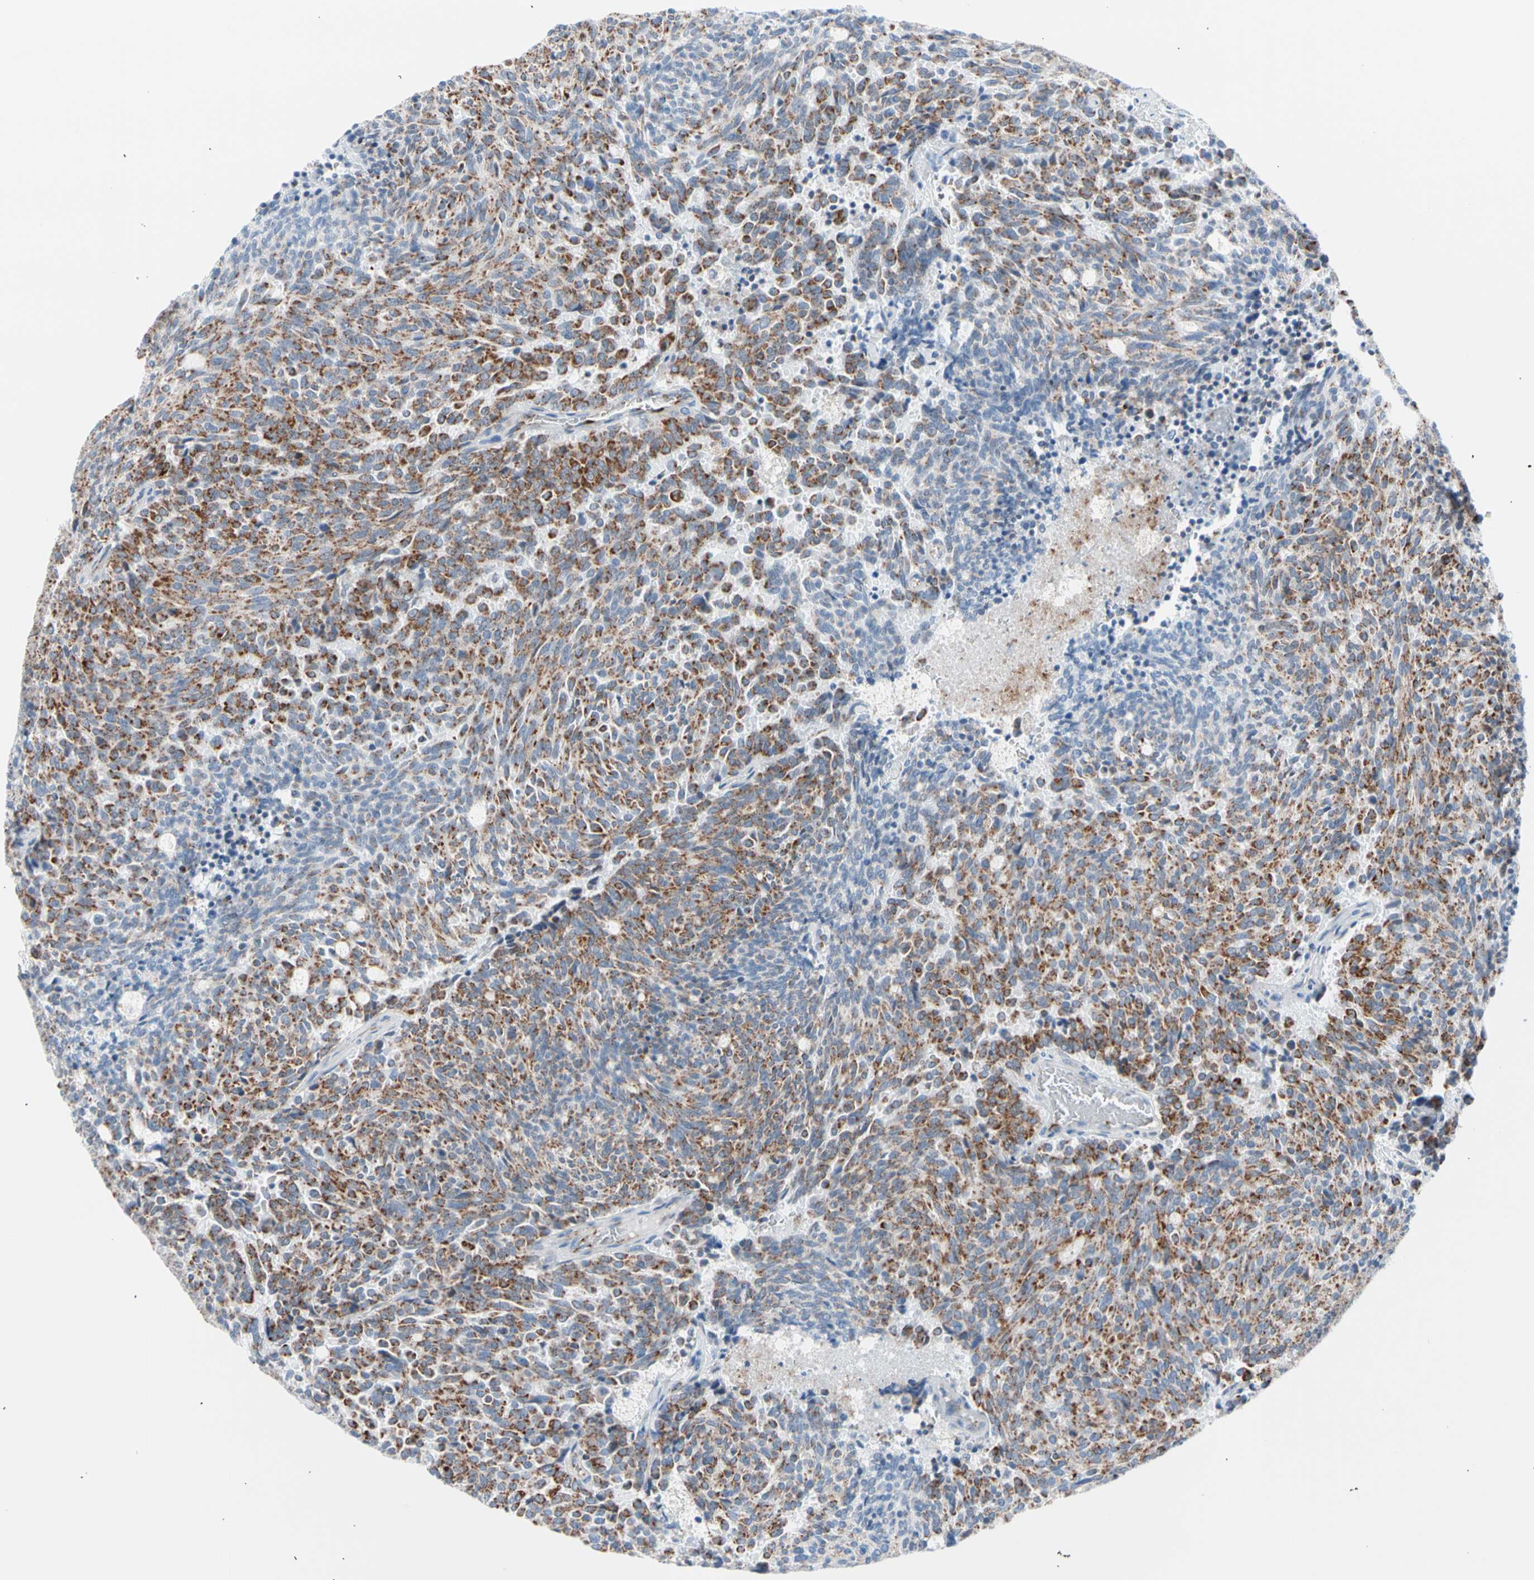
{"staining": {"intensity": "moderate", "quantity": ">75%", "location": "cytoplasmic/membranous"}, "tissue": "carcinoid", "cell_type": "Tumor cells", "image_type": "cancer", "snomed": [{"axis": "morphology", "description": "Carcinoid, malignant, NOS"}, {"axis": "topography", "description": "Pancreas"}], "caption": "Immunohistochemical staining of human carcinoid exhibits moderate cytoplasmic/membranous protein expression in about >75% of tumor cells.", "gene": "HK1", "patient": {"sex": "female", "age": 54}}